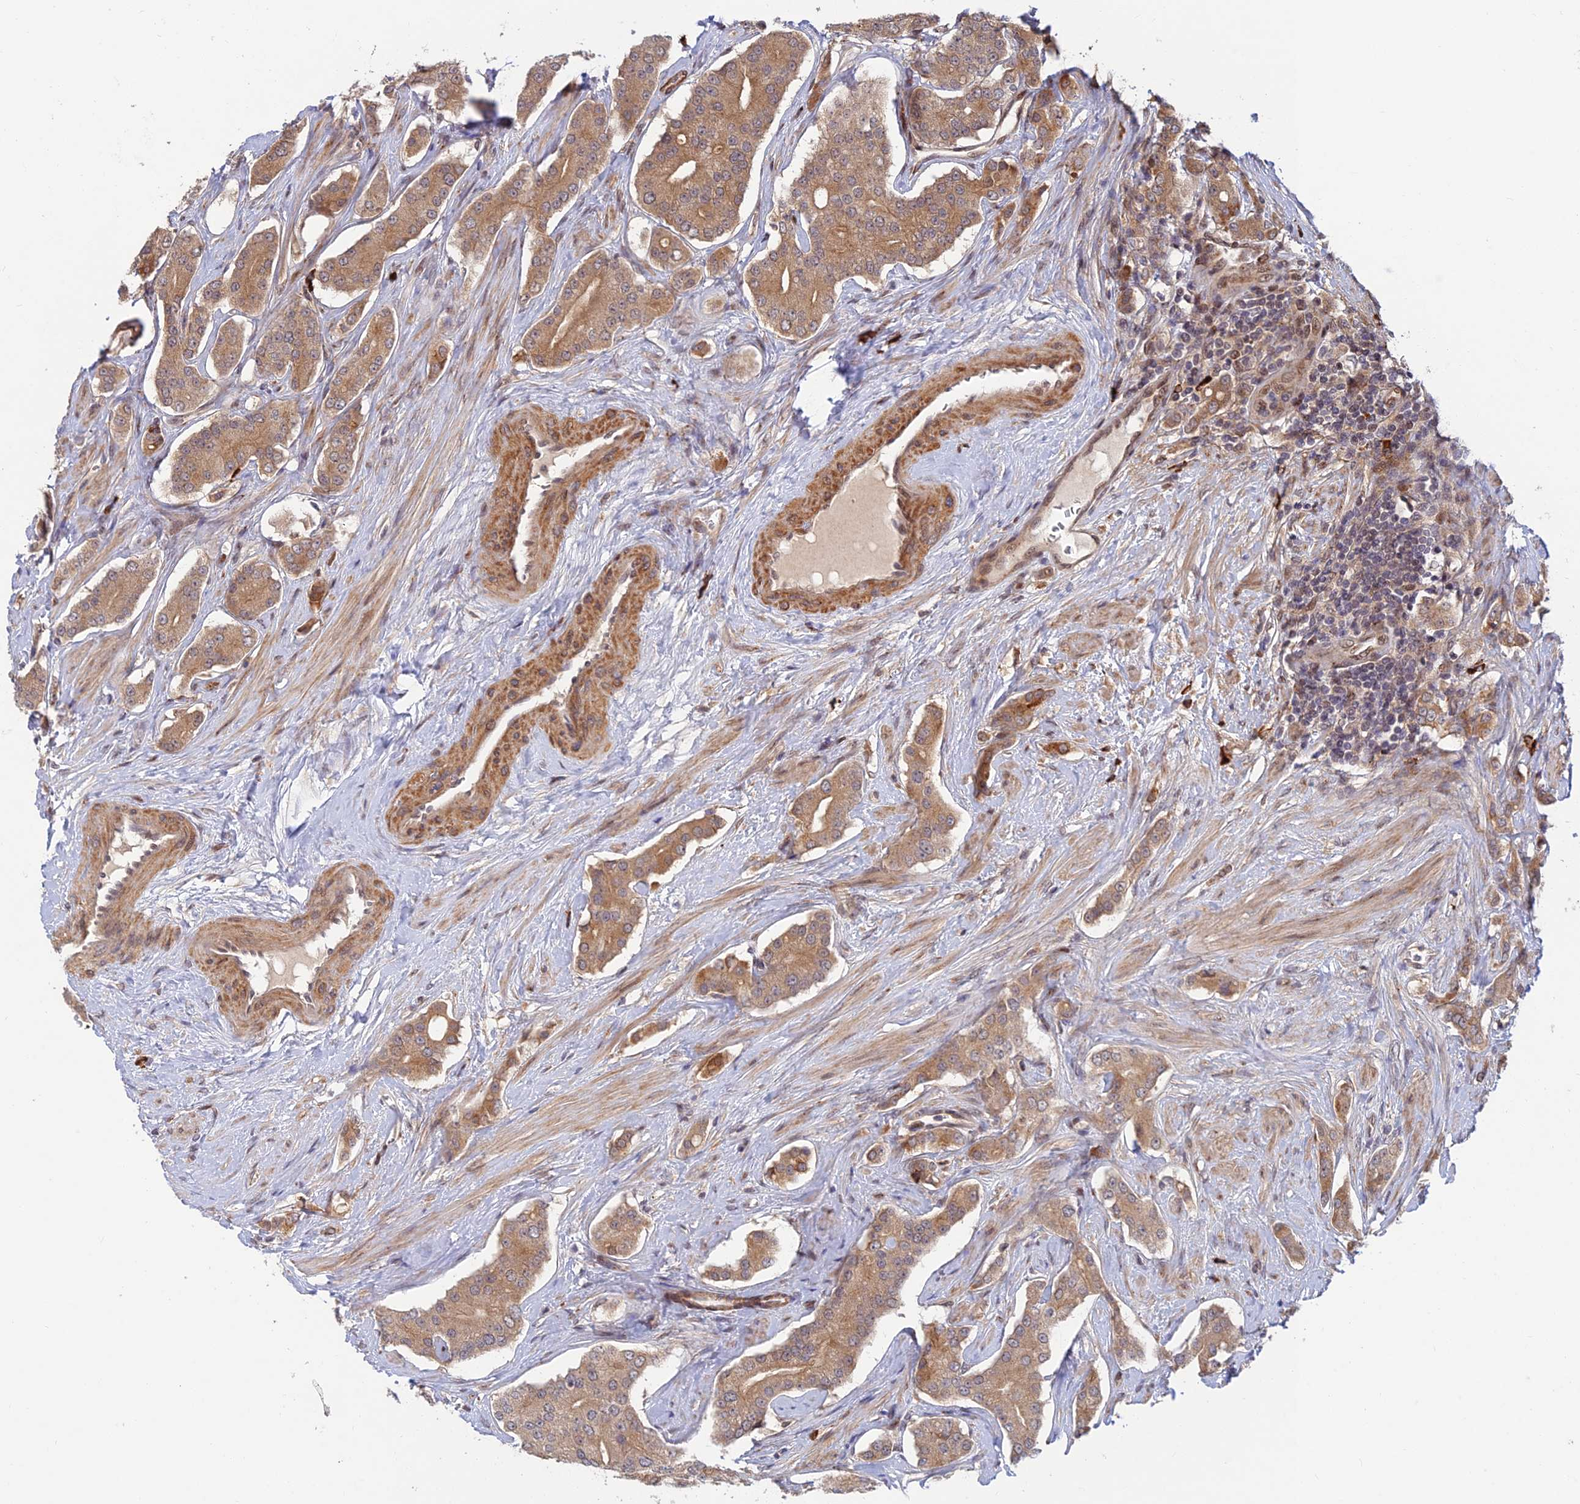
{"staining": {"intensity": "moderate", "quantity": ">75%", "location": "cytoplasmic/membranous"}, "tissue": "prostate cancer", "cell_type": "Tumor cells", "image_type": "cancer", "snomed": [{"axis": "morphology", "description": "Adenocarcinoma, High grade"}, {"axis": "topography", "description": "Prostate"}], "caption": "Immunohistochemistry staining of high-grade adenocarcinoma (prostate), which displays medium levels of moderate cytoplasmic/membranous expression in about >75% of tumor cells indicating moderate cytoplasmic/membranous protein staining. The staining was performed using DAB (3,3'-diaminobenzidine) (brown) for protein detection and nuclei were counterstained in hematoxylin (blue).", "gene": "ZNF565", "patient": {"sex": "male", "age": 71}}